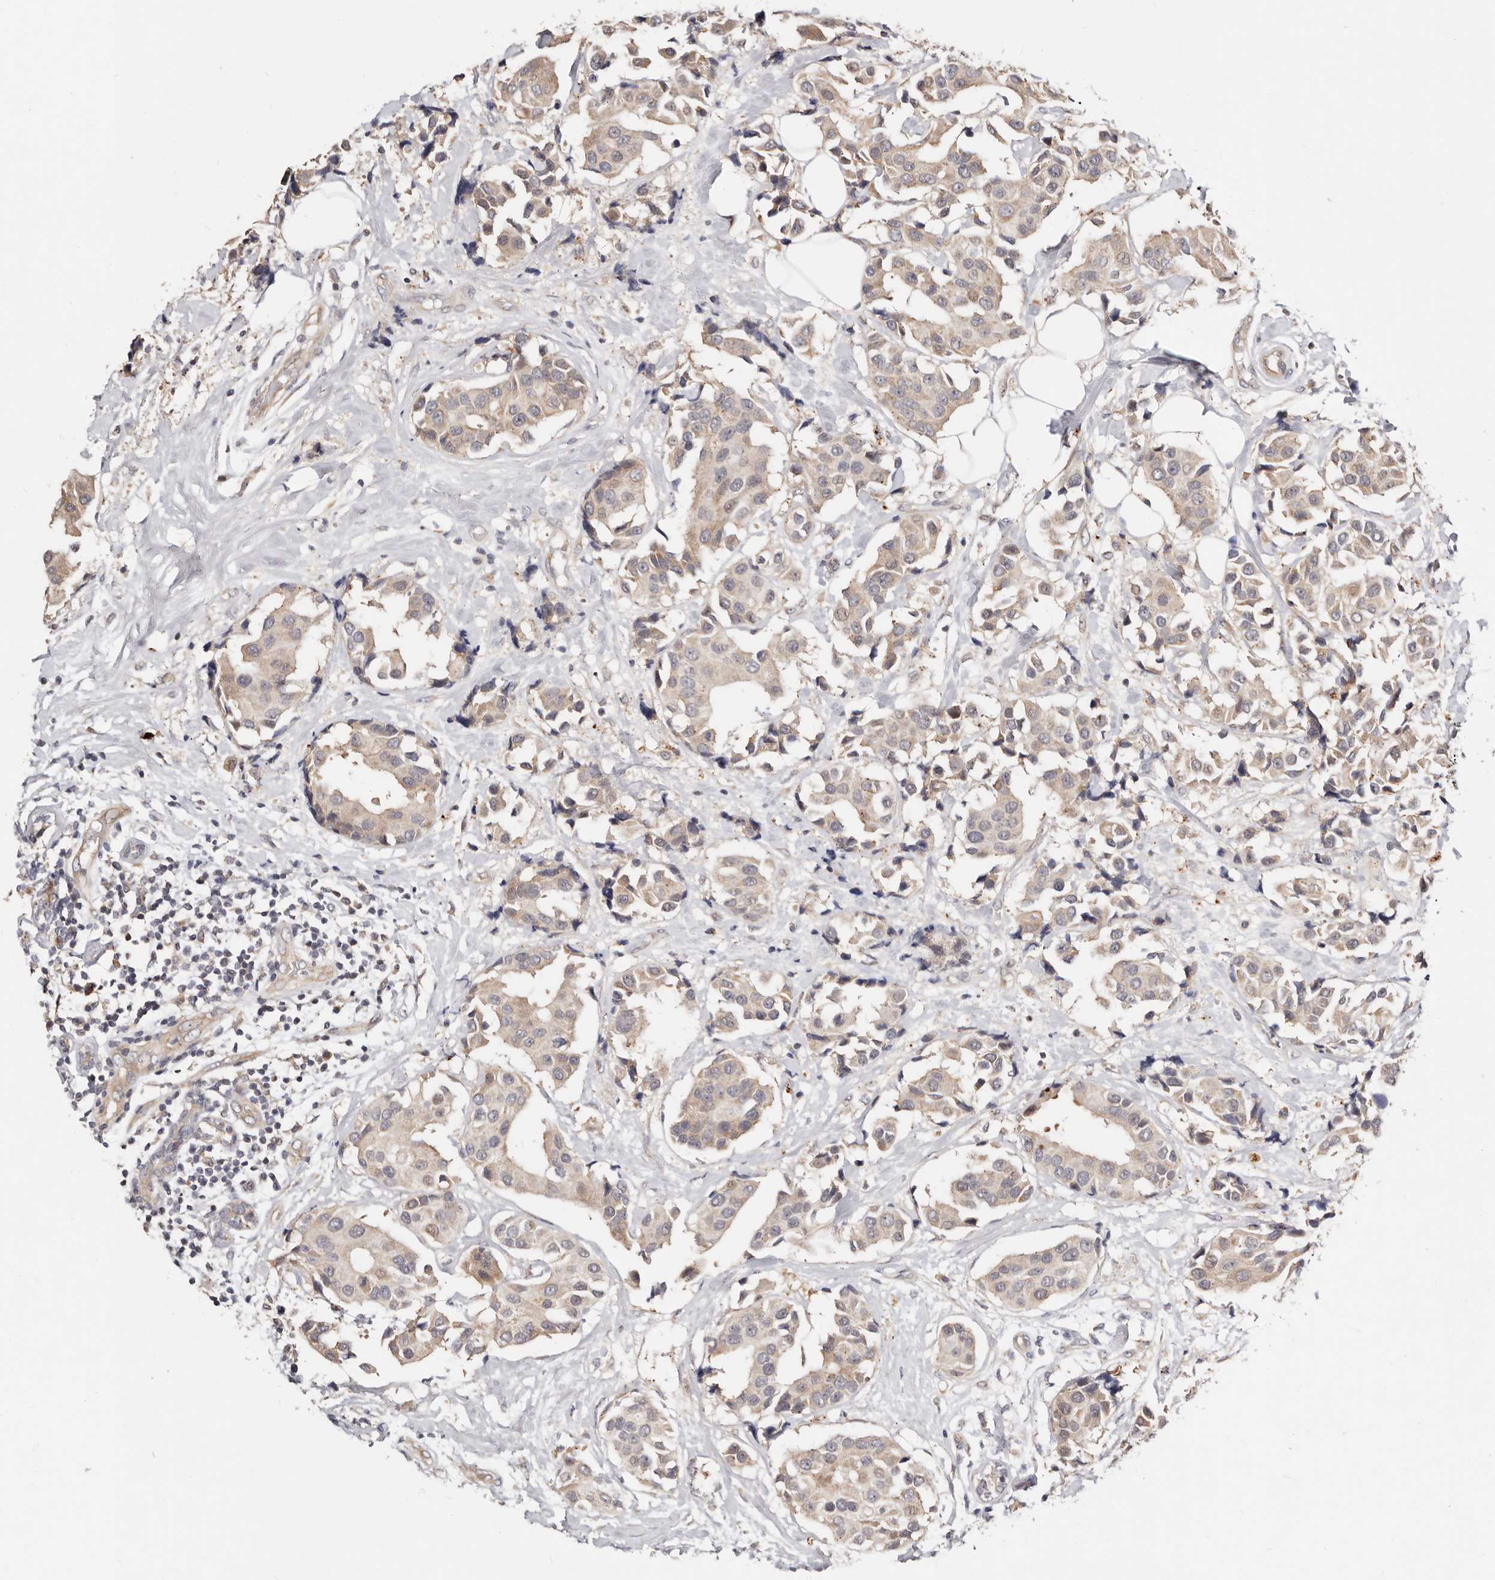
{"staining": {"intensity": "weak", "quantity": "<25%", "location": "cytoplasmic/membranous"}, "tissue": "breast cancer", "cell_type": "Tumor cells", "image_type": "cancer", "snomed": [{"axis": "morphology", "description": "Normal tissue, NOS"}, {"axis": "morphology", "description": "Duct carcinoma"}, {"axis": "topography", "description": "Breast"}], "caption": "This is a histopathology image of IHC staining of infiltrating ductal carcinoma (breast), which shows no expression in tumor cells.", "gene": "USP33", "patient": {"sex": "female", "age": 39}}